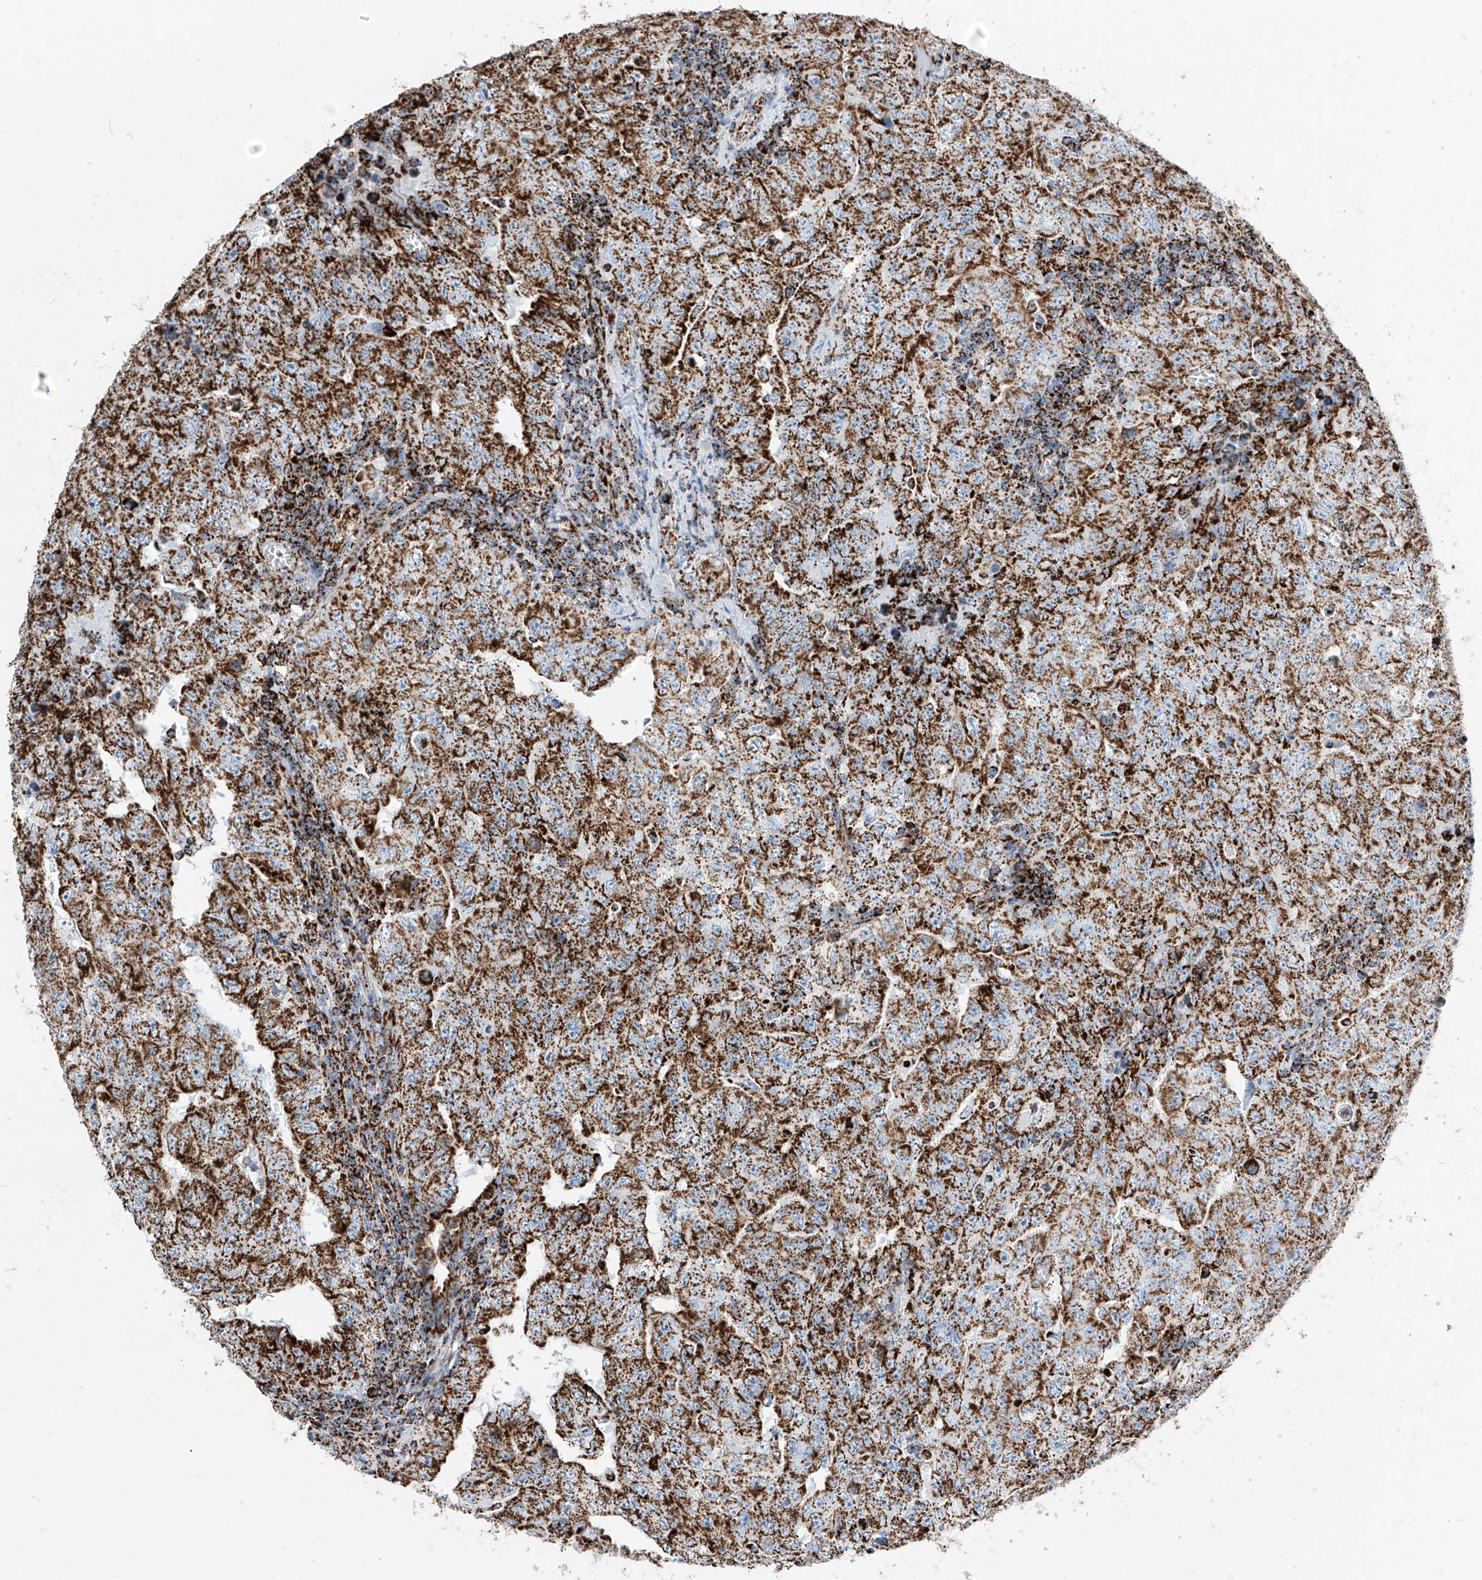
{"staining": {"intensity": "strong", "quantity": ">75%", "location": "cytoplasmic/membranous"}, "tissue": "testis cancer", "cell_type": "Tumor cells", "image_type": "cancer", "snomed": [{"axis": "morphology", "description": "Carcinoma, Embryonal, NOS"}, {"axis": "topography", "description": "Testis"}], "caption": "About >75% of tumor cells in embryonal carcinoma (testis) reveal strong cytoplasmic/membranous protein staining as visualized by brown immunohistochemical staining.", "gene": "COX5B", "patient": {"sex": "male", "age": 26}}